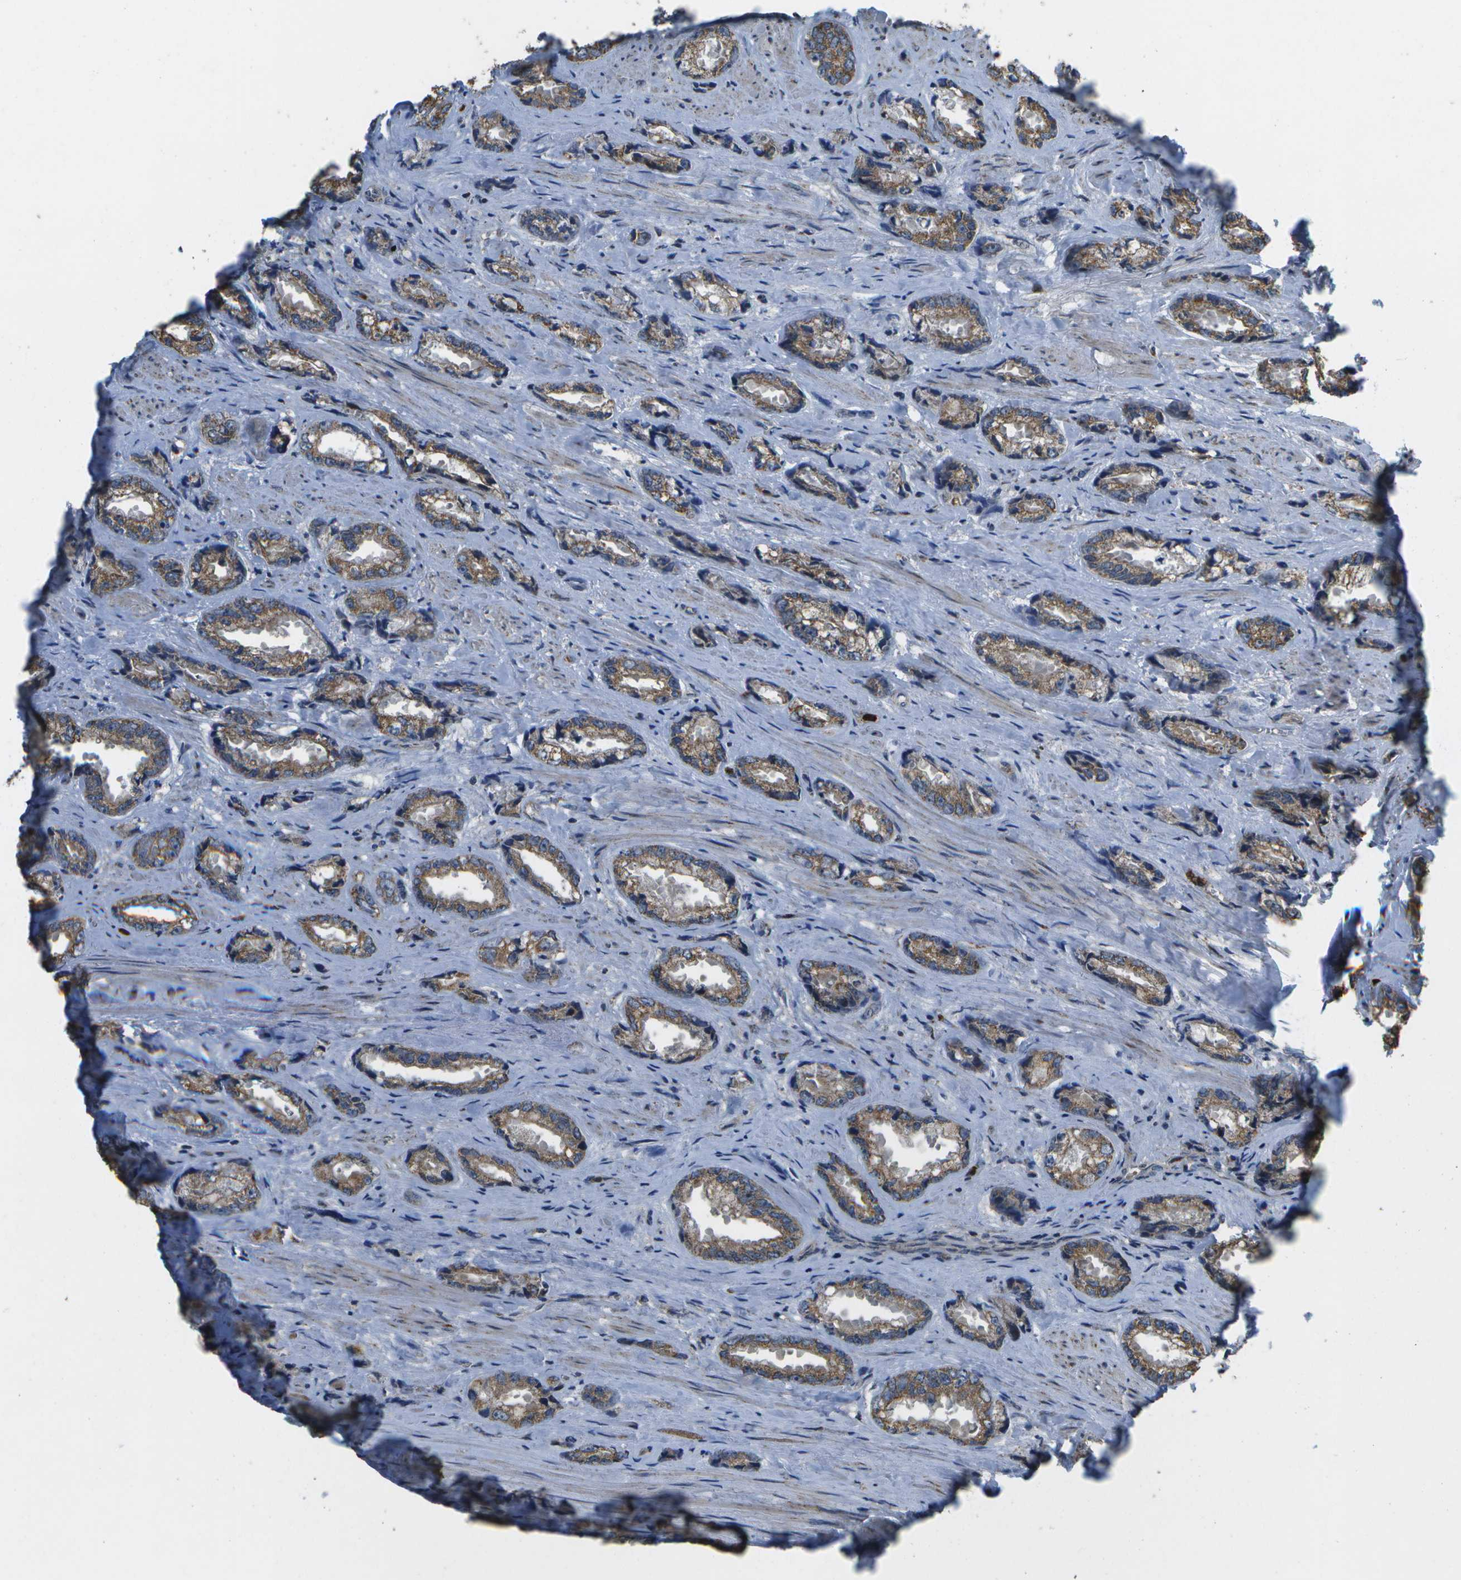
{"staining": {"intensity": "moderate", "quantity": ">75%", "location": "cytoplasmic/membranous"}, "tissue": "prostate cancer", "cell_type": "Tumor cells", "image_type": "cancer", "snomed": [{"axis": "morphology", "description": "Adenocarcinoma, High grade"}, {"axis": "topography", "description": "Prostate"}], "caption": "Human prostate cancer (adenocarcinoma (high-grade)) stained with a protein marker shows moderate staining in tumor cells.", "gene": "GALNT15", "patient": {"sex": "male", "age": 61}}